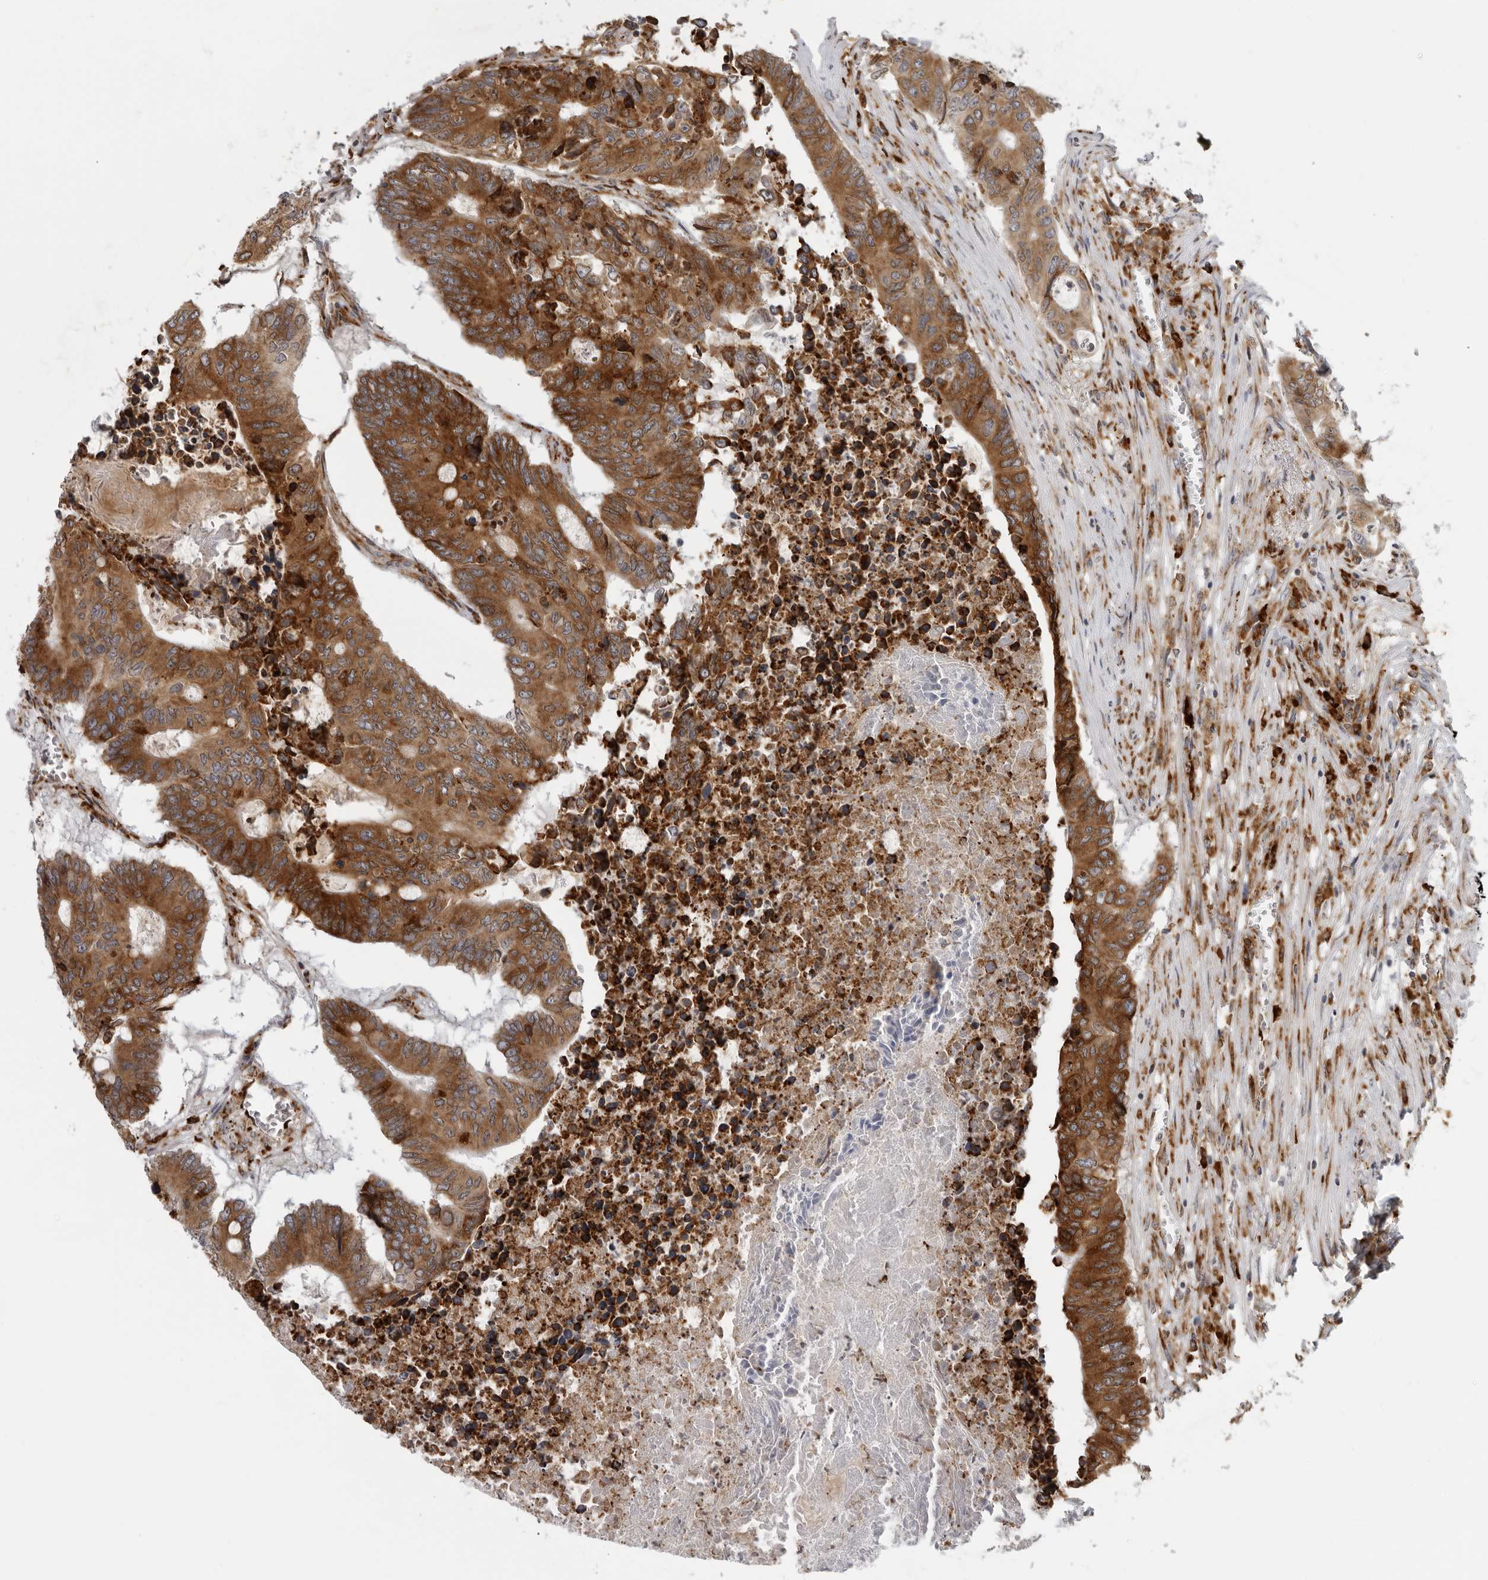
{"staining": {"intensity": "strong", "quantity": ">75%", "location": "cytoplasmic/membranous"}, "tissue": "colorectal cancer", "cell_type": "Tumor cells", "image_type": "cancer", "snomed": [{"axis": "morphology", "description": "Adenocarcinoma, NOS"}, {"axis": "topography", "description": "Colon"}], "caption": "Colorectal cancer was stained to show a protein in brown. There is high levels of strong cytoplasmic/membranous staining in about >75% of tumor cells. Using DAB (3,3'-diaminobenzidine) (brown) and hematoxylin (blue) stains, captured at high magnification using brightfield microscopy.", "gene": "ALPK2", "patient": {"sex": "male", "age": 87}}